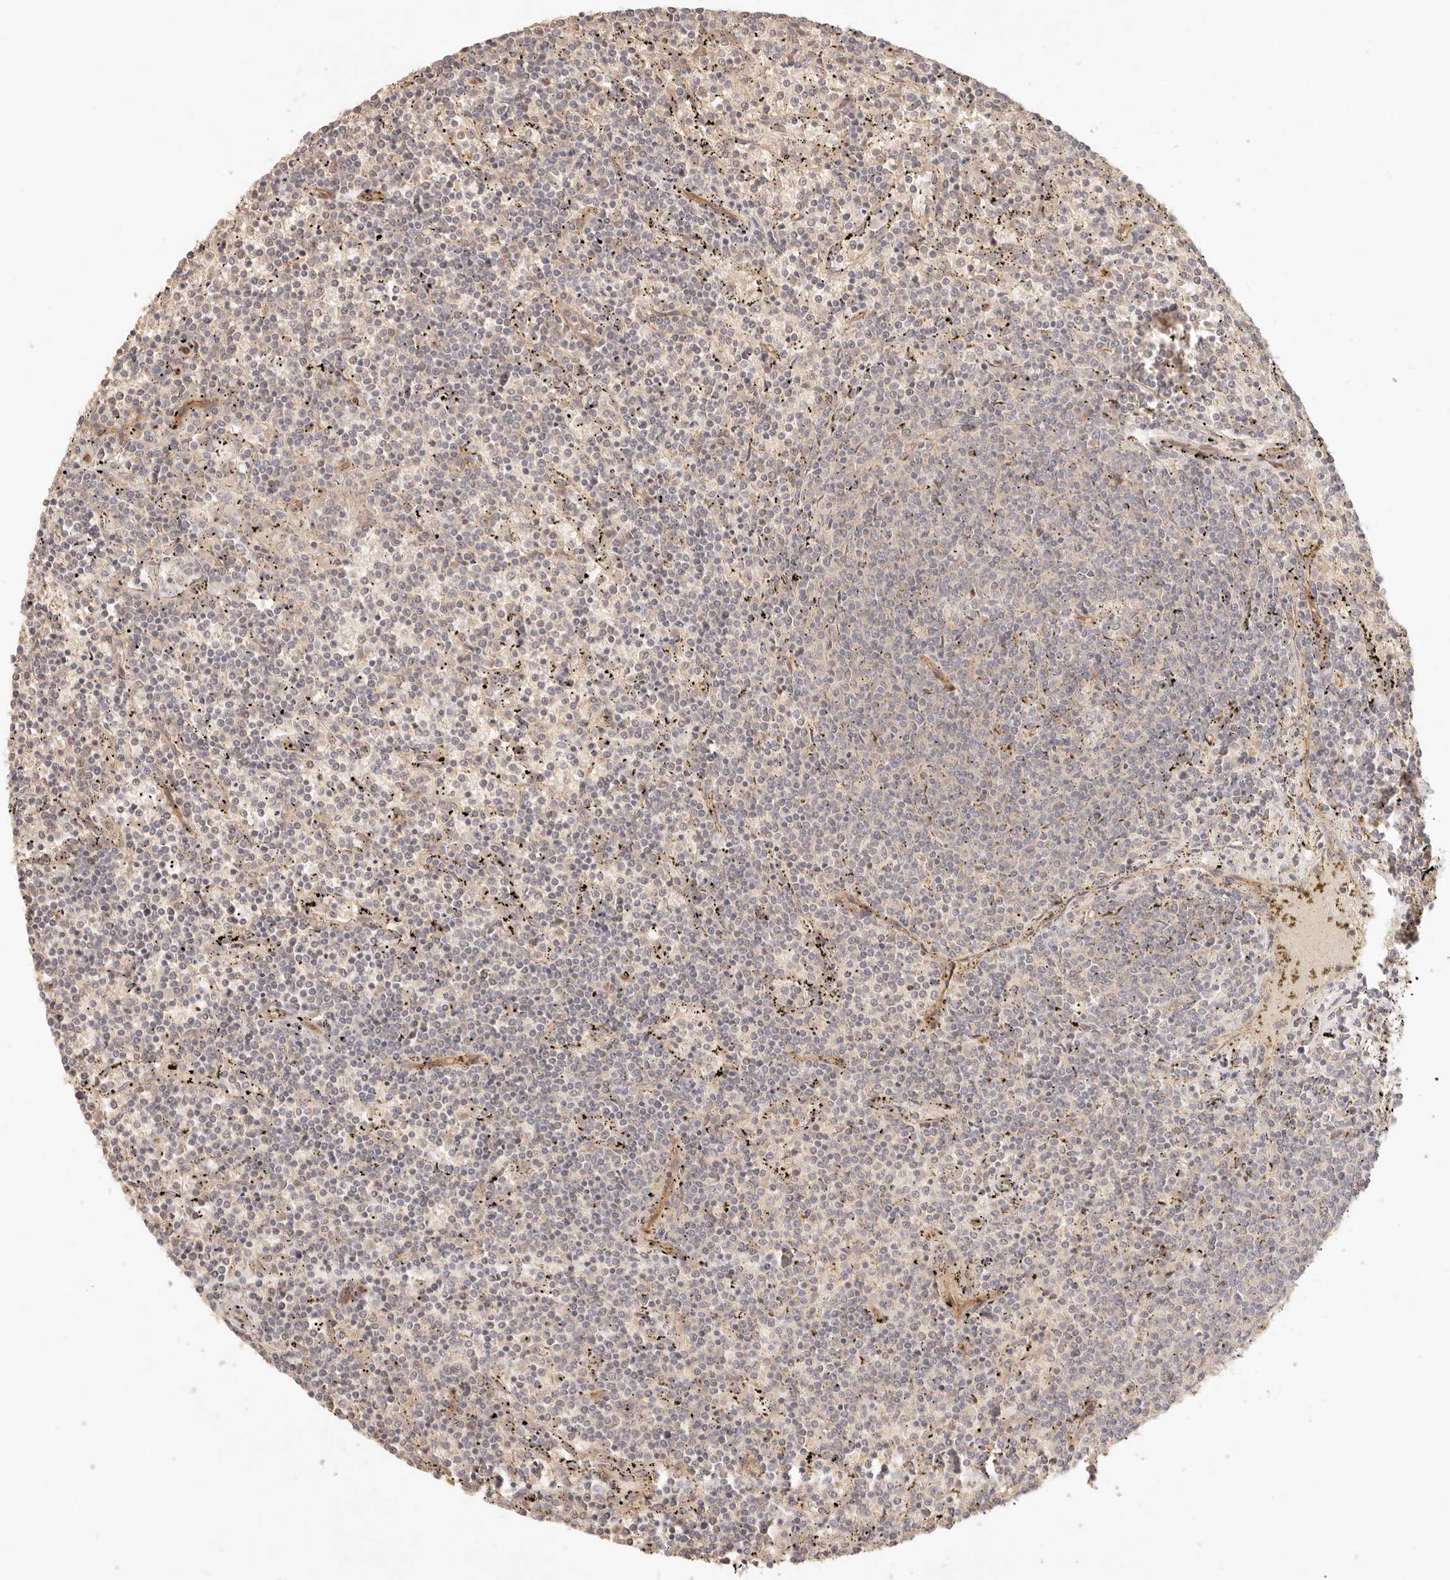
{"staining": {"intensity": "negative", "quantity": "none", "location": "none"}, "tissue": "lymphoma", "cell_type": "Tumor cells", "image_type": "cancer", "snomed": [{"axis": "morphology", "description": "Malignant lymphoma, non-Hodgkin's type, Low grade"}, {"axis": "topography", "description": "Spleen"}], "caption": "Immunohistochemistry (IHC) of human lymphoma demonstrates no expression in tumor cells.", "gene": "PPP1R3B", "patient": {"sex": "female", "age": 50}}